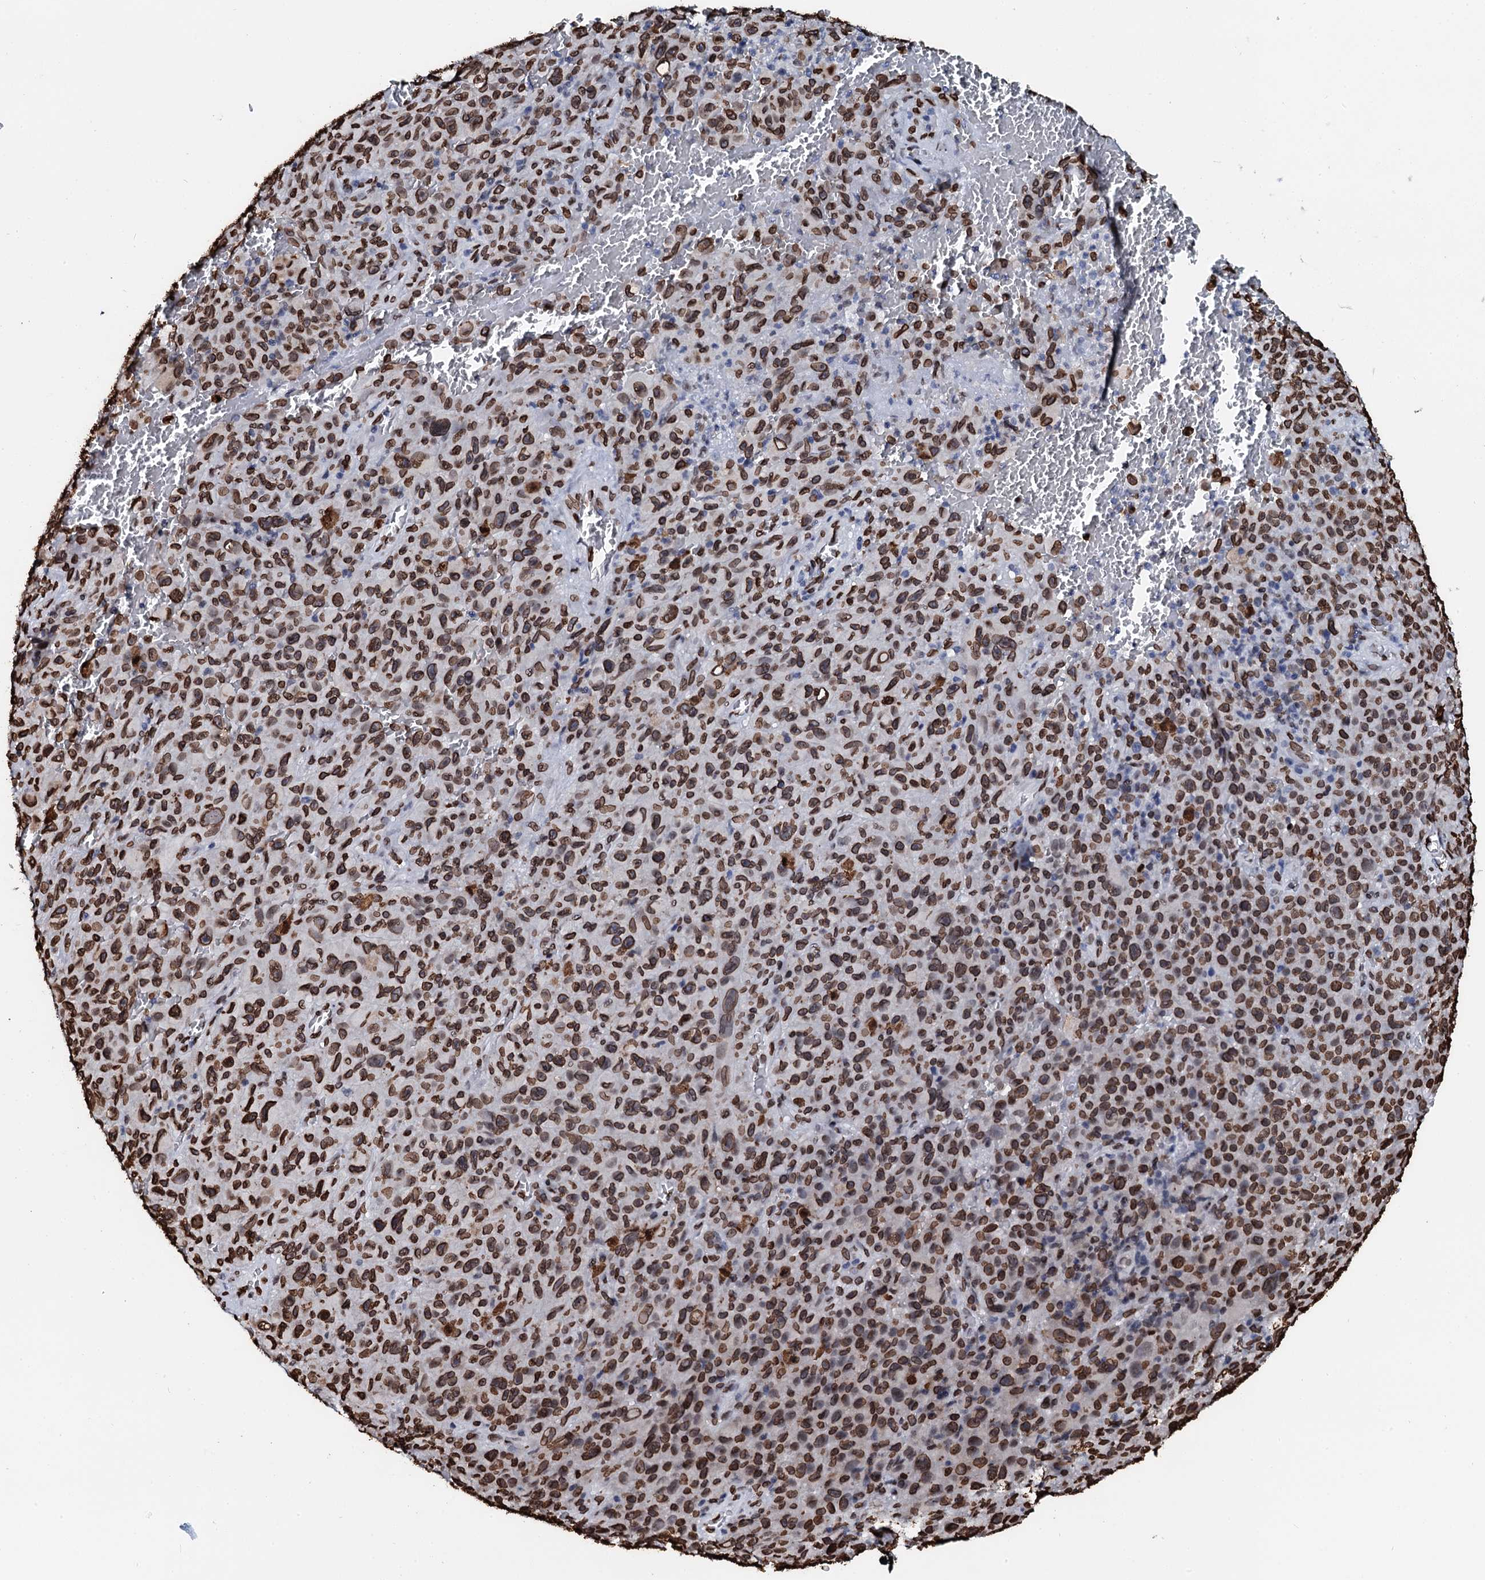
{"staining": {"intensity": "moderate", "quantity": ">75%", "location": "cytoplasmic/membranous,nuclear"}, "tissue": "melanoma", "cell_type": "Tumor cells", "image_type": "cancer", "snomed": [{"axis": "morphology", "description": "Malignant melanoma, NOS"}, {"axis": "topography", "description": "Skin"}], "caption": "Malignant melanoma stained for a protein exhibits moderate cytoplasmic/membranous and nuclear positivity in tumor cells.", "gene": "KATNAL2", "patient": {"sex": "female", "age": 82}}